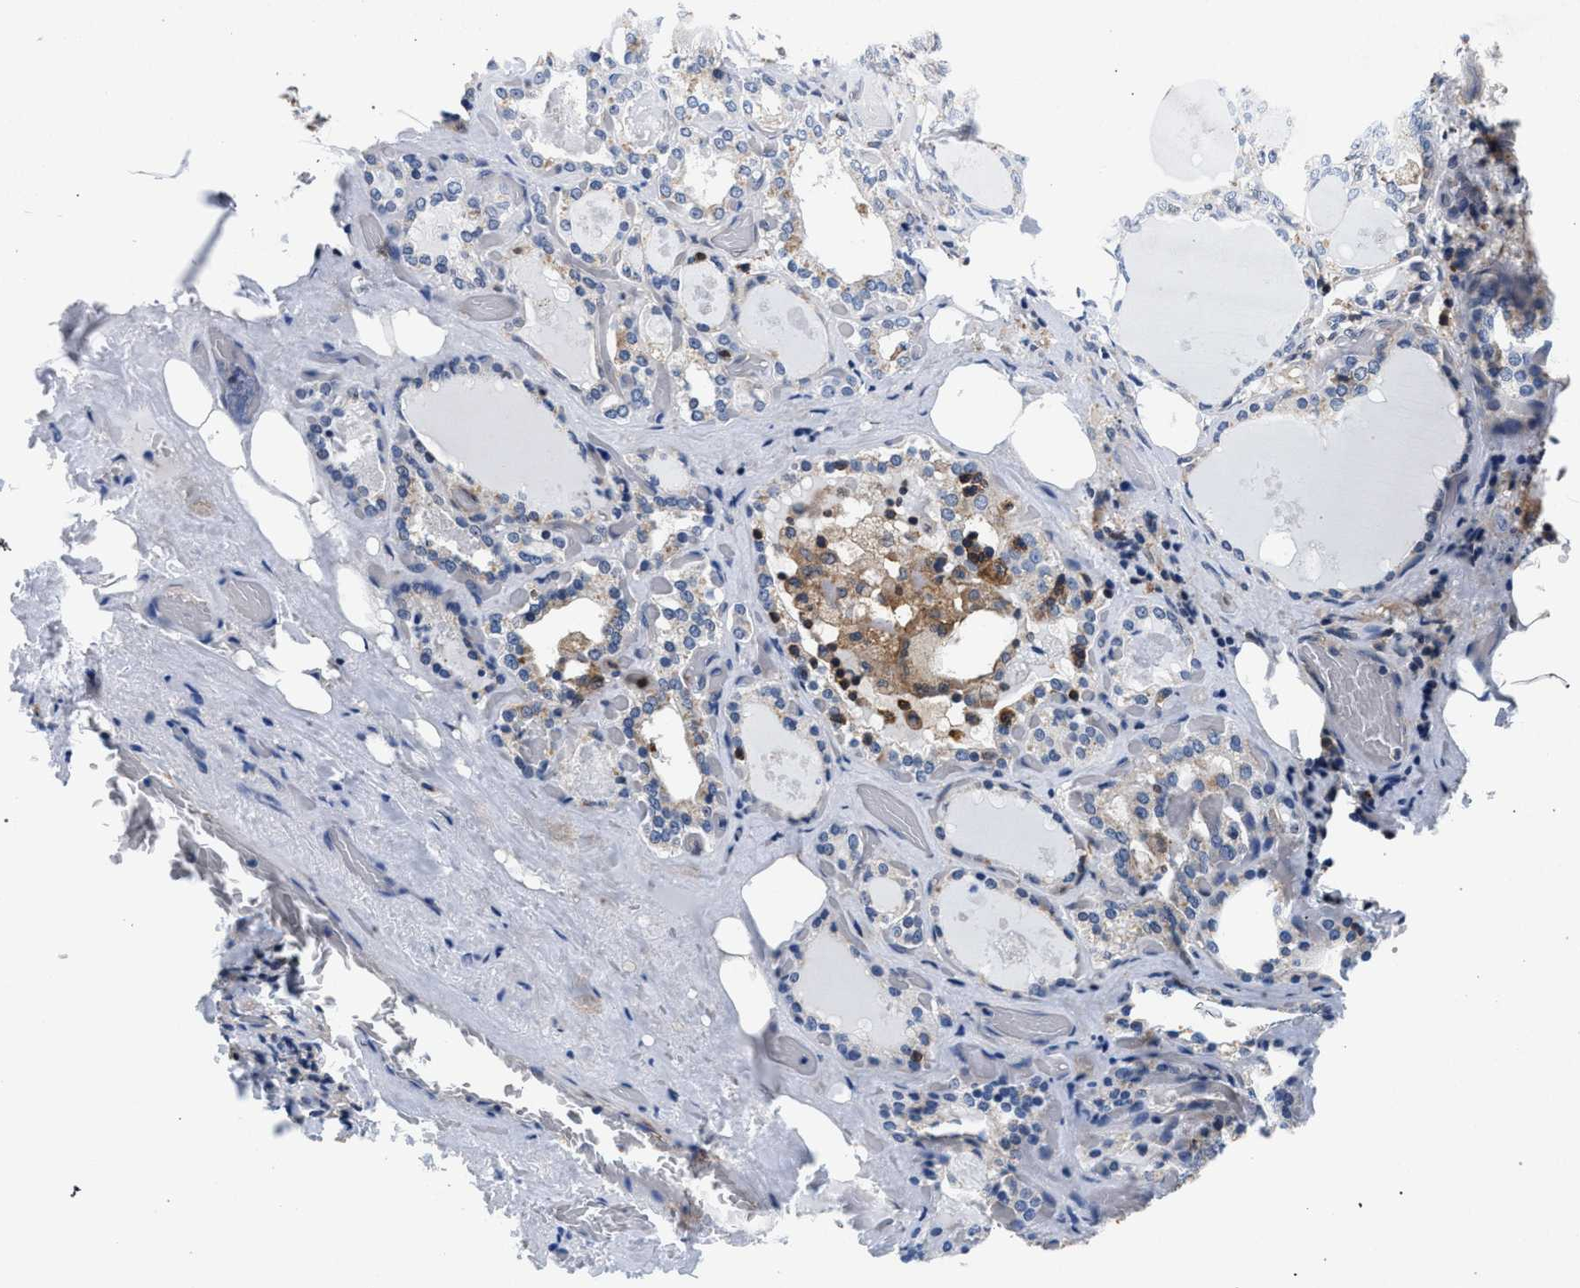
{"staining": {"intensity": "weak", "quantity": "<25%", "location": "cytoplasmic/membranous"}, "tissue": "thyroid gland", "cell_type": "Glandular cells", "image_type": "normal", "snomed": [{"axis": "morphology", "description": "Normal tissue, NOS"}, {"axis": "topography", "description": "Thyroid gland"}], "caption": "DAB immunohistochemical staining of benign thyroid gland reveals no significant expression in glandular cells.", "gene": "LASP1", "patient": {"sex": "male", "age": 61}}